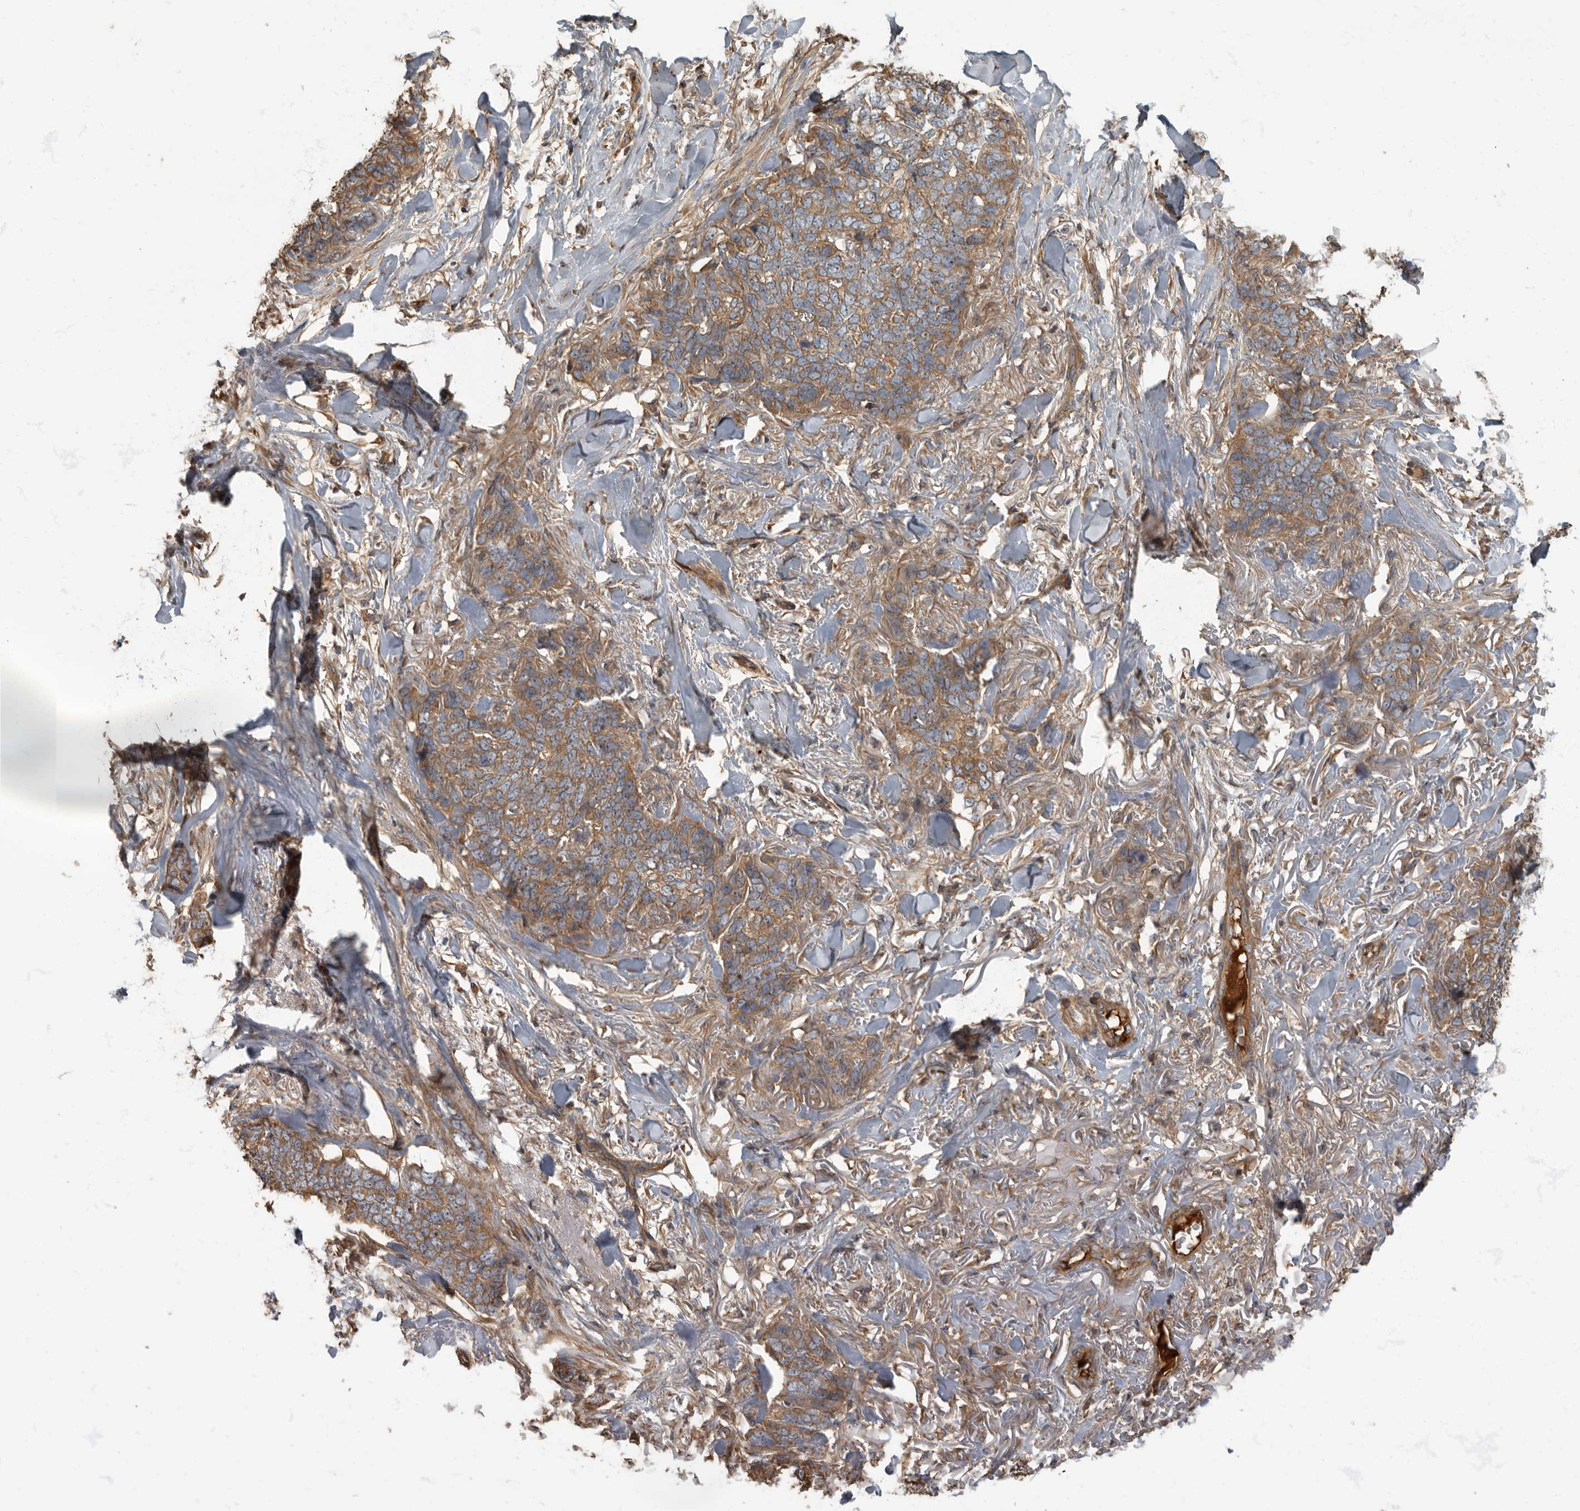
{"staining": {"intensity": "weak", "quantity": ">75%", "location": "cytoplasmic/membranous"}, "tissue": "skin cancer", "cell_type": "Tumor cells", "image_type": "cancer", "snomed": [{"axis": "morphology", "description": "Normal tissue, NOS"}, {"axis": "morphology", "description": "Basal cell carcinoma"}, {"axis": "topography", "description": "Skin"}], "caption": "Skin cancer (basal cell carcinoma) tissue demonstrates weak cytoplasmic/membranous positivity in about >75% of tumor cells, visualized by immunohistochemistry. (Brightfield microscopy of DAB IHC at high magnification).", "gene": "DAAM1", "patient": {"sex": "male", "age": 77}}